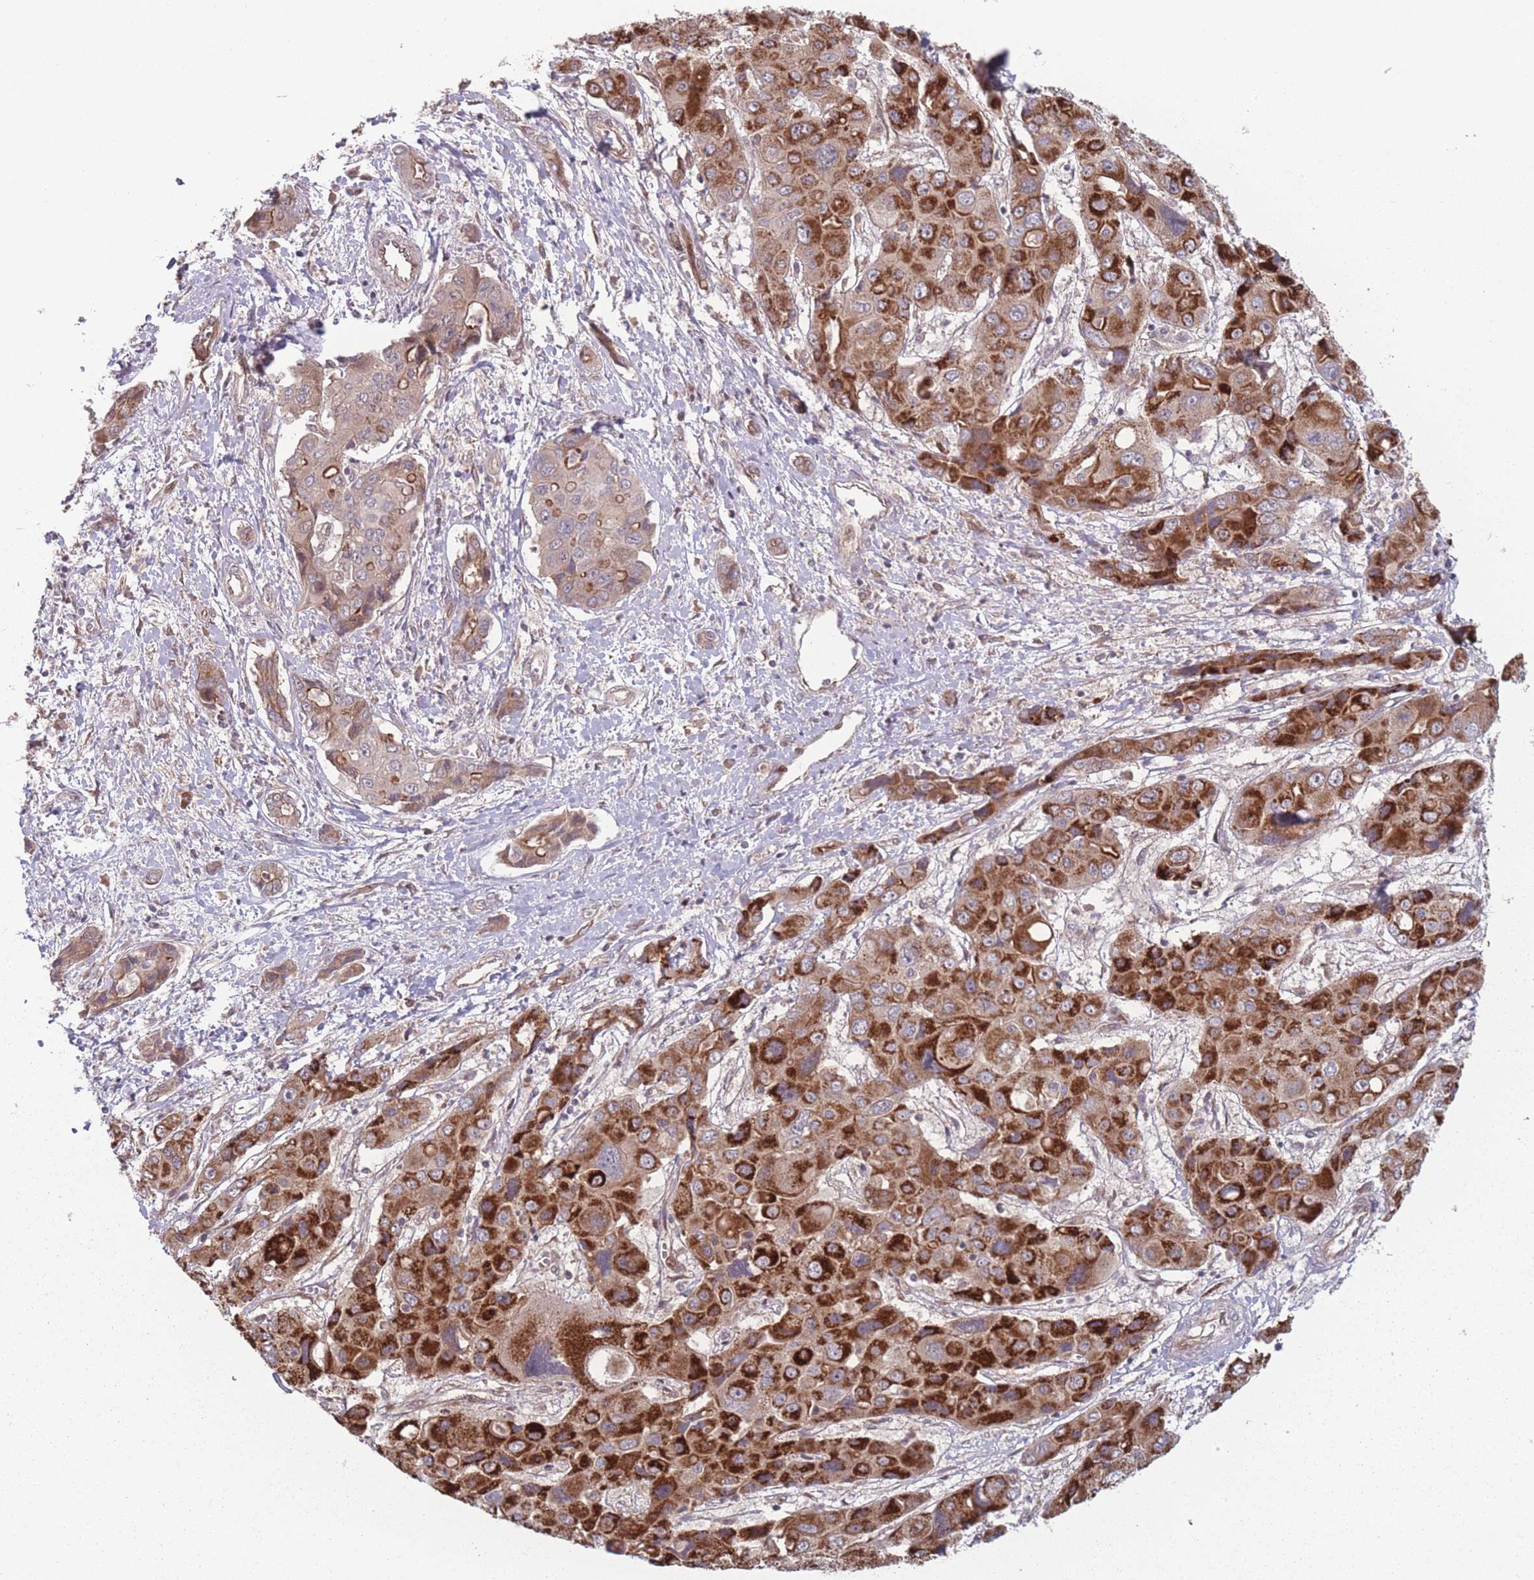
{"staining": {"intensity": "strong", "quantity": ">75%", "location": "cytoplasmic/membranous"}, "tissue": "liver cancer", "cell_type": "Tumor cells", "image_type": "cancer", "snomed": [{"axis": "morphology", "description": "Cholangiocarcinoma"}, {"axis": "topography", "description": "Liver"}], "caption": "The image displays a brown stain indicating the presence of a protein in the cytoplasmic/membranous of tumor cells in liver cancer (cholangiocarcinoma). (IHC, brightfield microscopy, high magnification).", "gene": "RPS18", "patient": {"sex": "male", "age": 67}}